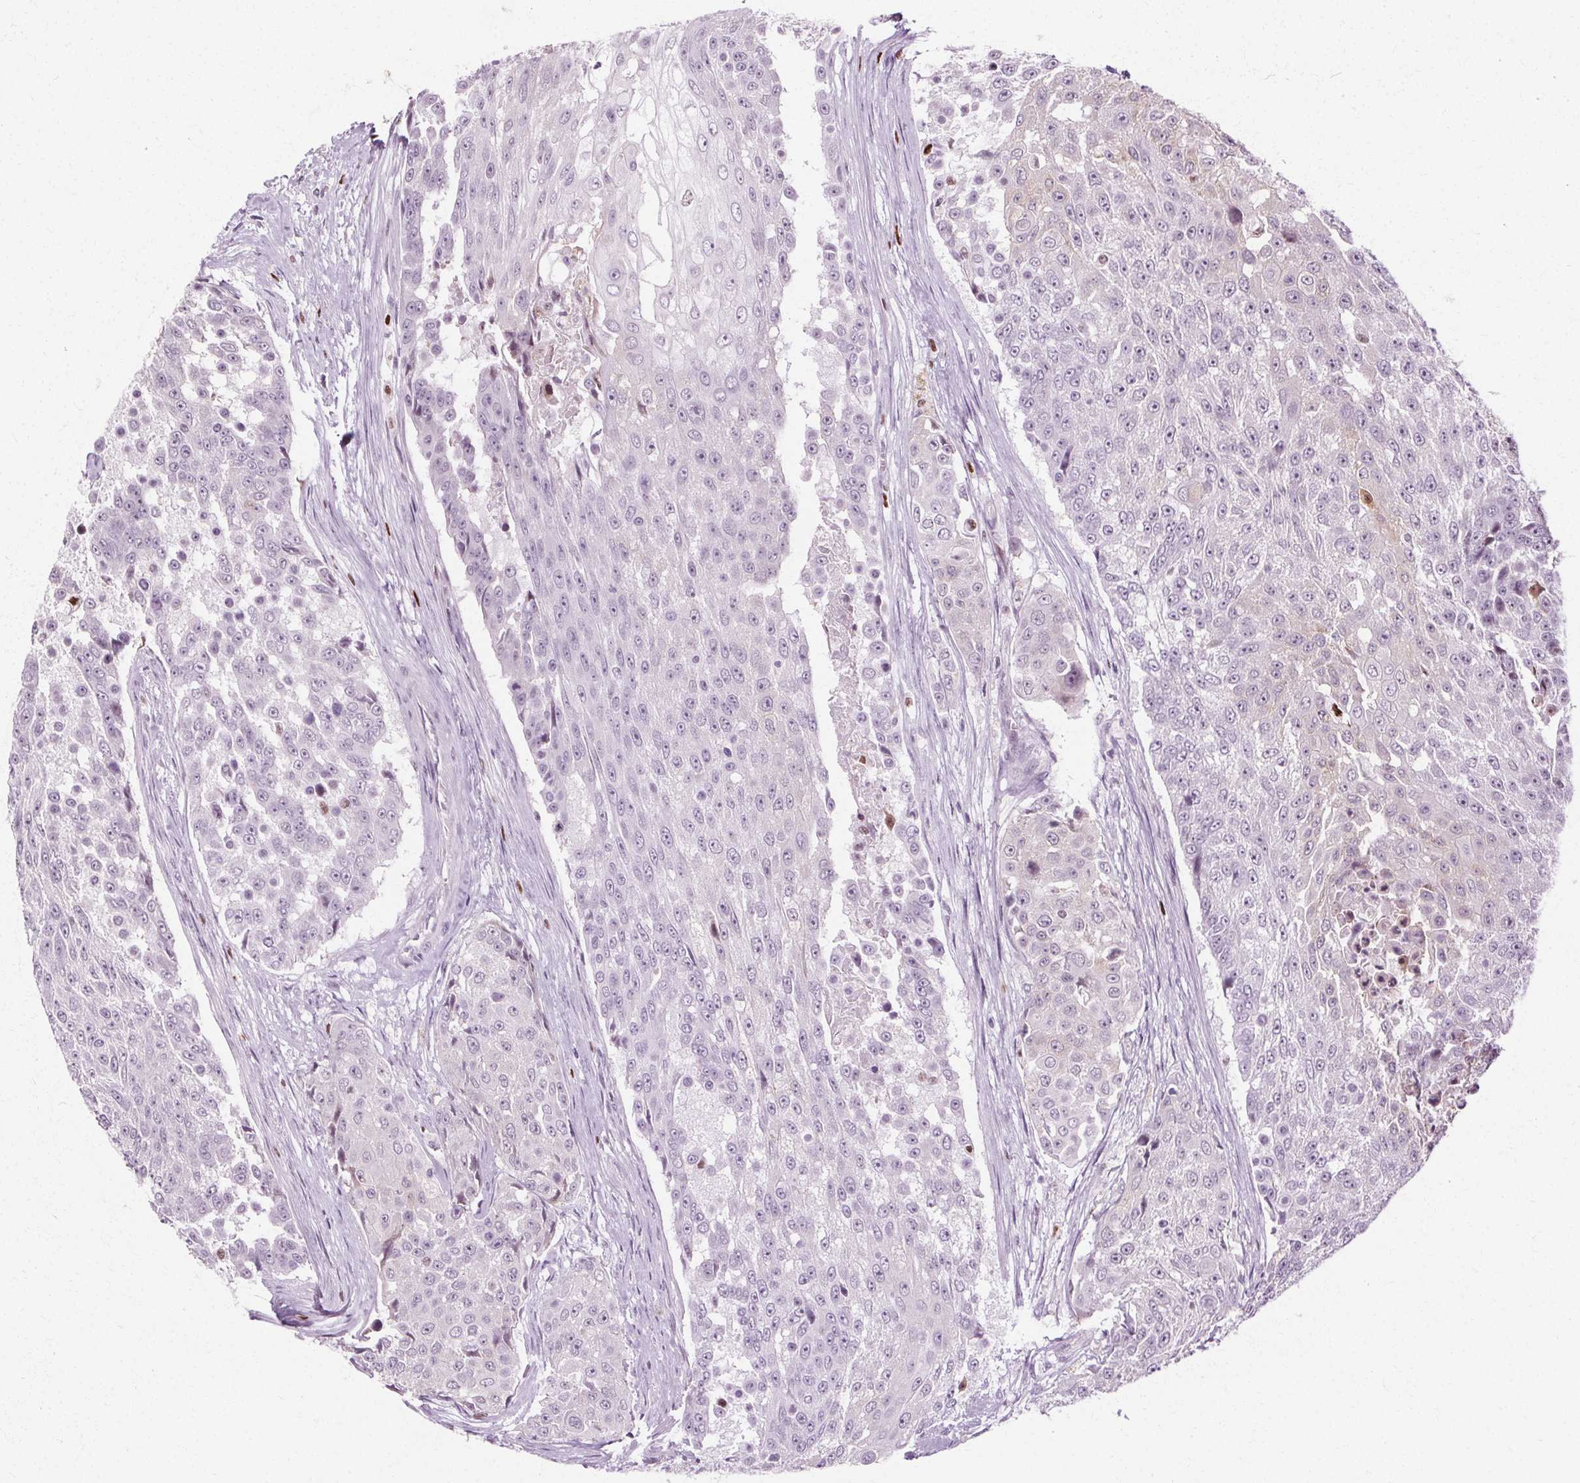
{"staining": {"intensity": "negative", "quantity": "none", "location": "none"}, "tissue": "urothelial cancer", "cell_type": "Tumor cells", "image_type": "cancer", "snomed": [{"axis": "morphology", "description": "Urothelial carcinoma, High grade"}, {"axis": "topography", "description": "Urinary bladder"}], "caption": "Urothelial carcinoma (high-grade) stained for a protein using immunohistochemistry reveals no positivity tumor cells.", "gene": "CEBPA", "patient": {"sex": "female", "age": 63}}